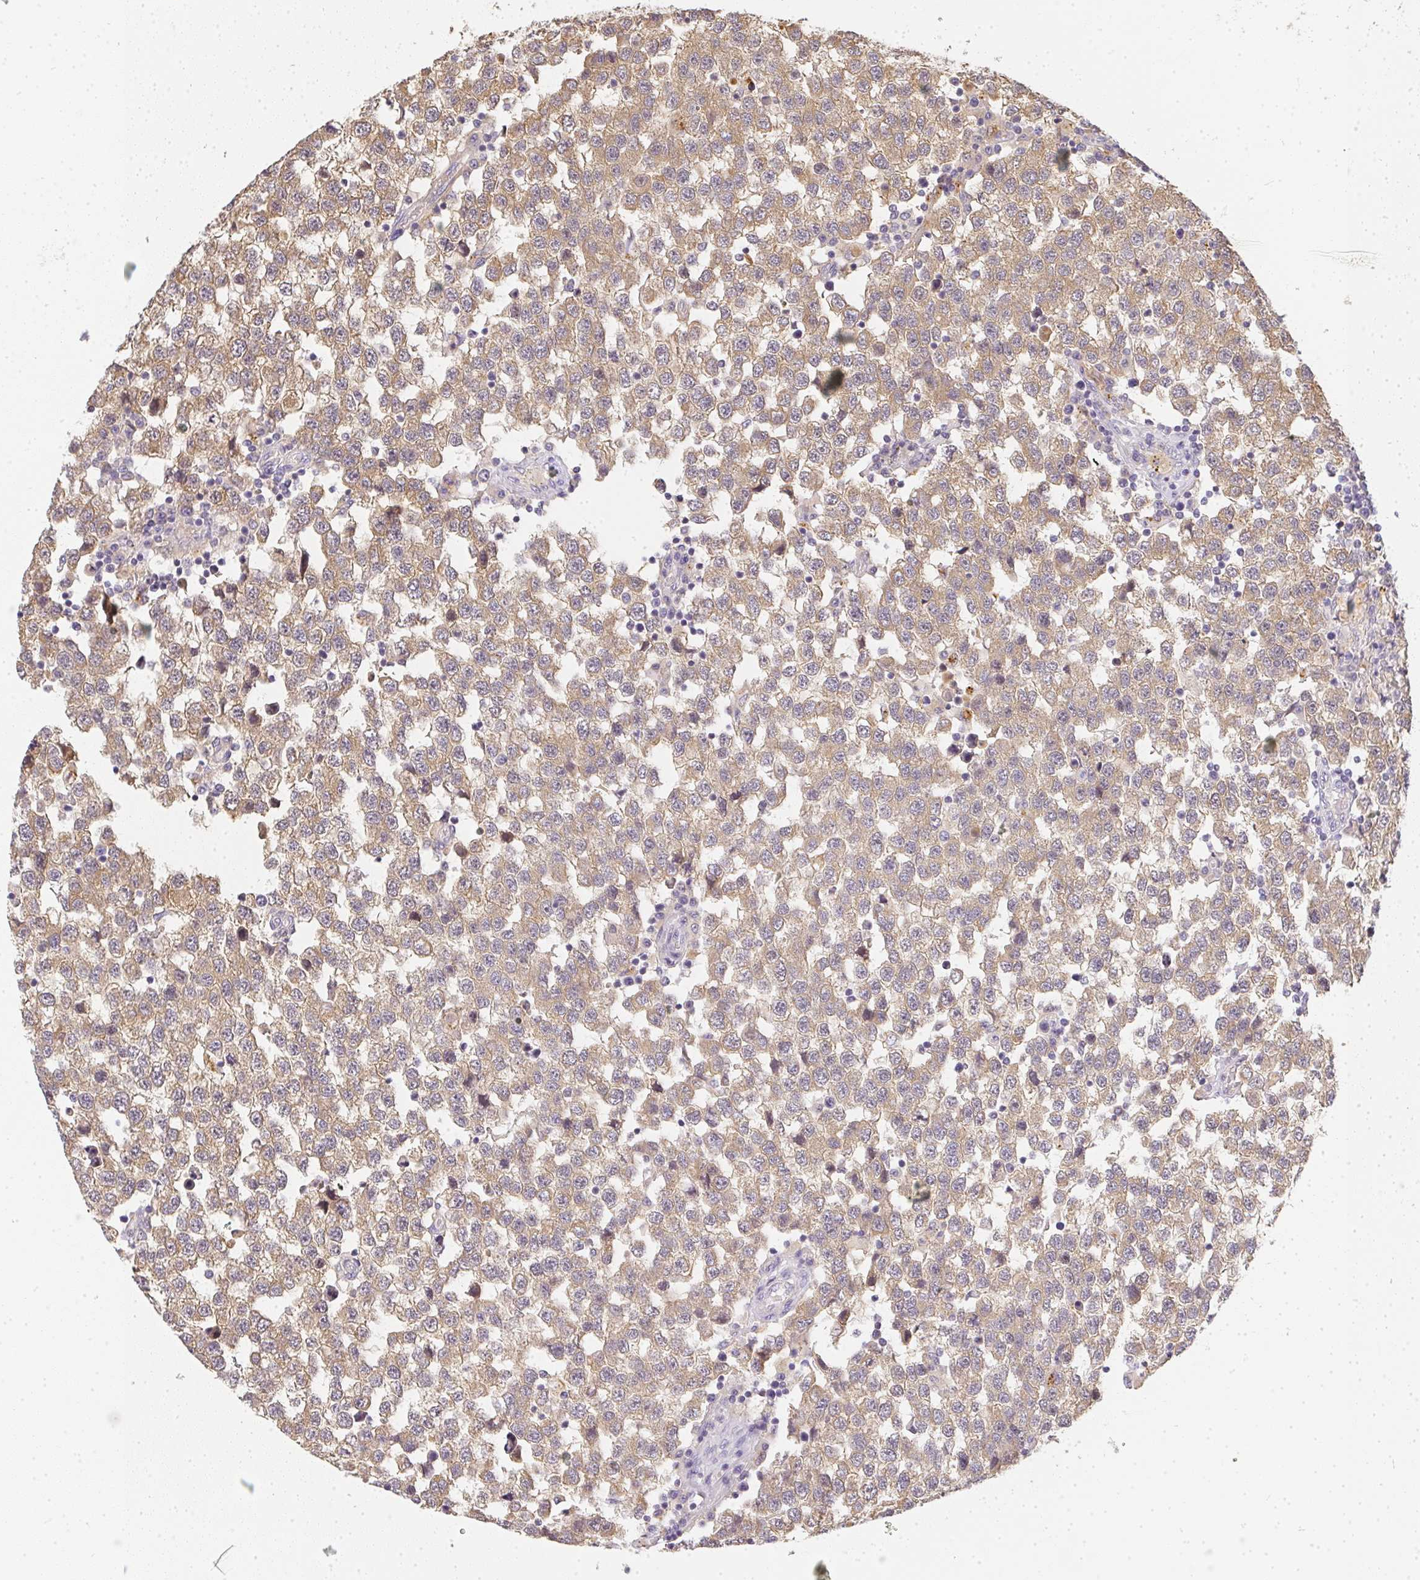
{"staining": {"intensity": "weak", "quantity": ">75%", "location": "cytoplasmic/membranous"}, "tissue": "testis cancer", "cell_type": "Tumor cells", "image_type": "cancer", "snomed": [{"axis": "morphology", "description": "Seminoma, NOS"}, {"axis": "topography", "description": "Testis"}], "caption": "Testis seminoma stained with DAB immunohistochemistry exhibits low levels of weak cytoplasmic/membranous positivity in about >75% of tumor cells. Nuclei are stained in blue.", "gene": "SLC35B3", "patient": {"sex": "male", "age": 34}}